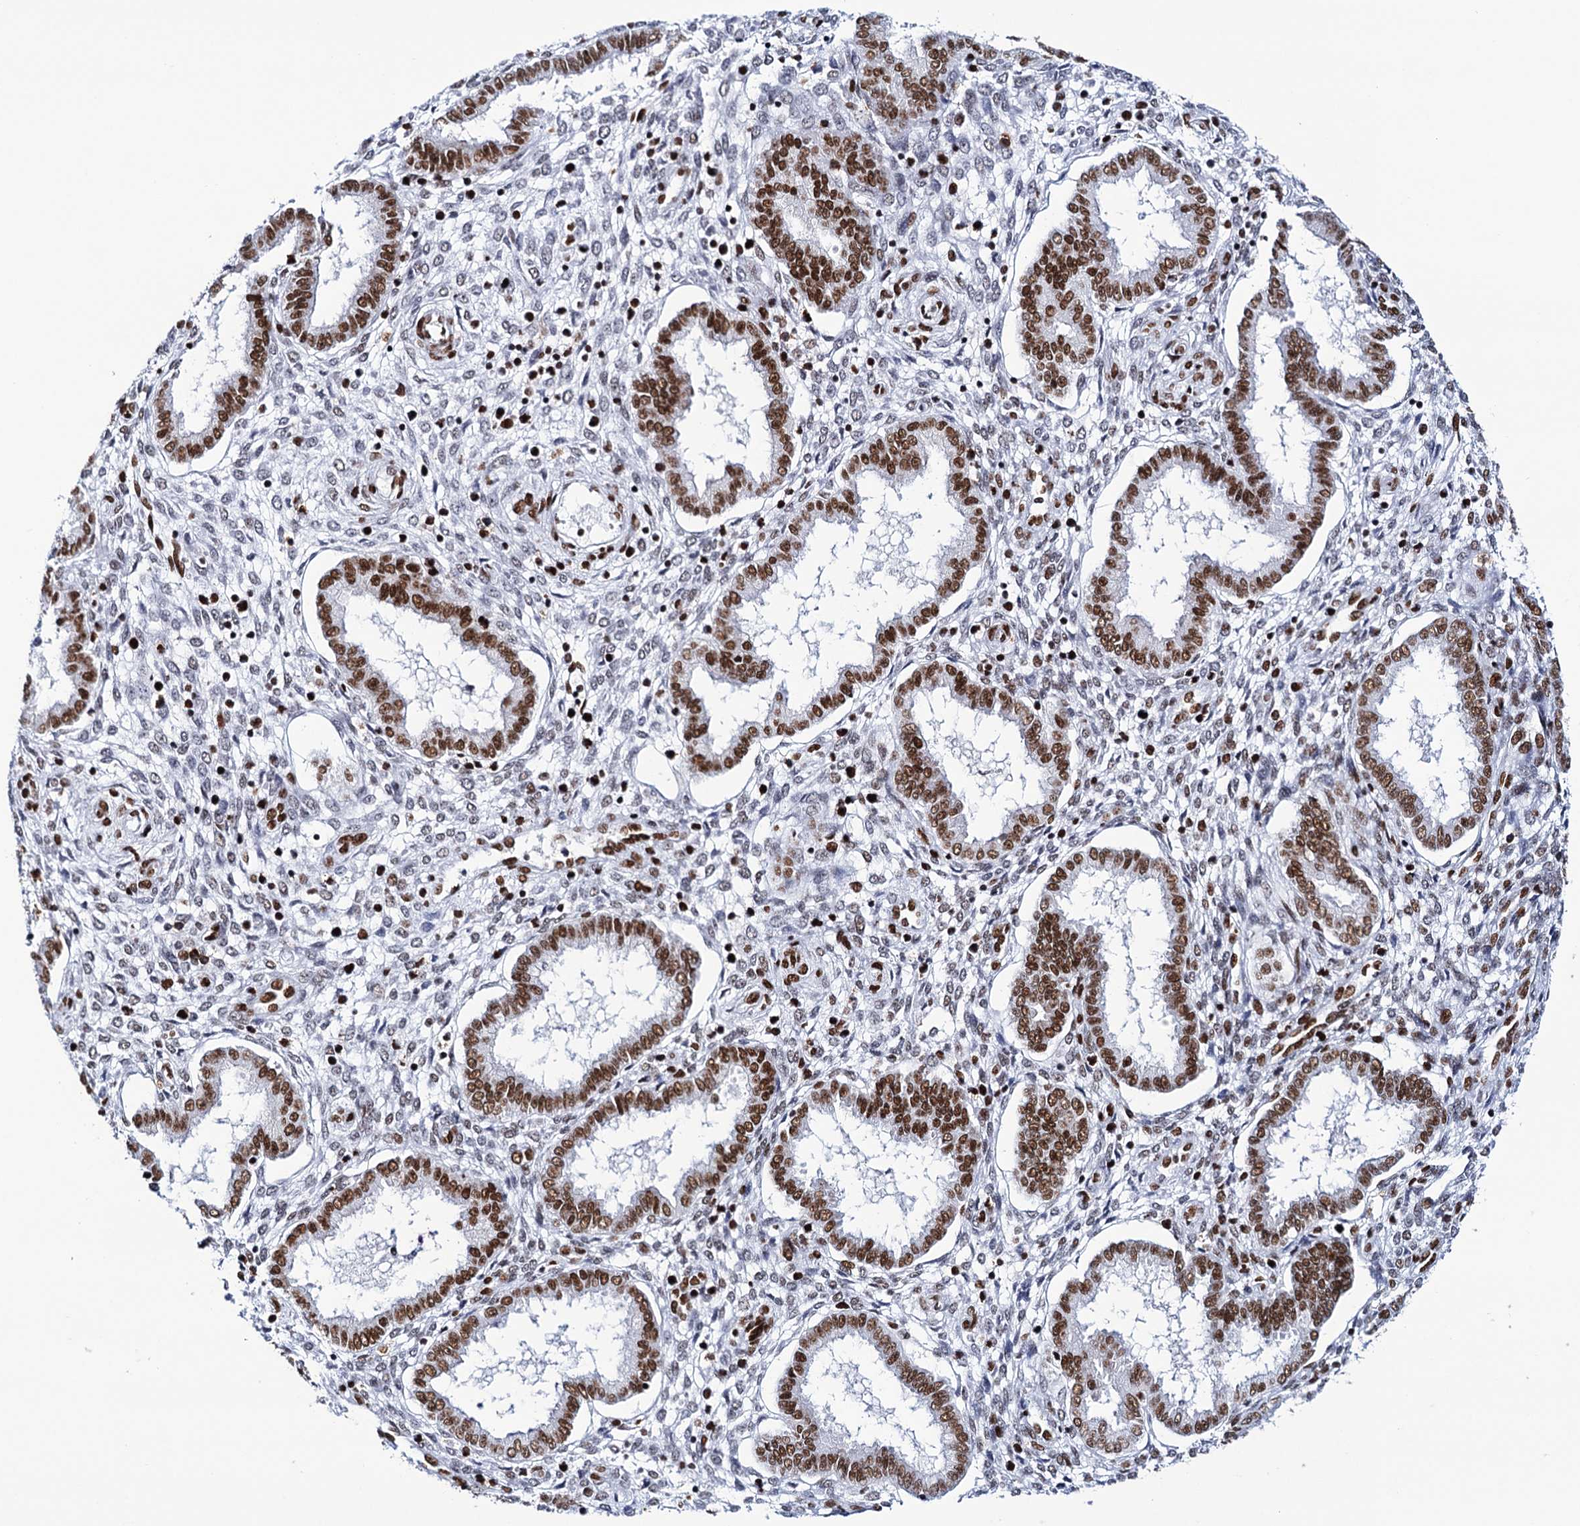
{"staining": {"intensity": "strong", "quantity": "25%-75%", "location": "nuclear"}, "tissue": "endometrium", "cell_type": "Cells in endometrial stroma", "image_type": "normal", "snomed": [{"axis": "morphology", "description": "Normal tissue, NOS"}, {"axis": "topography", "description": "Endometrium"}], "caption": "A histopathology image of endometrium stained for a protein shows strong nuclear brown staining in cells in endometrial stroma. (Brightfield microscopy of DAB IHC at high magnification).", "gene": "MATR3", "patient": {"sex": "female", "age": 24}}